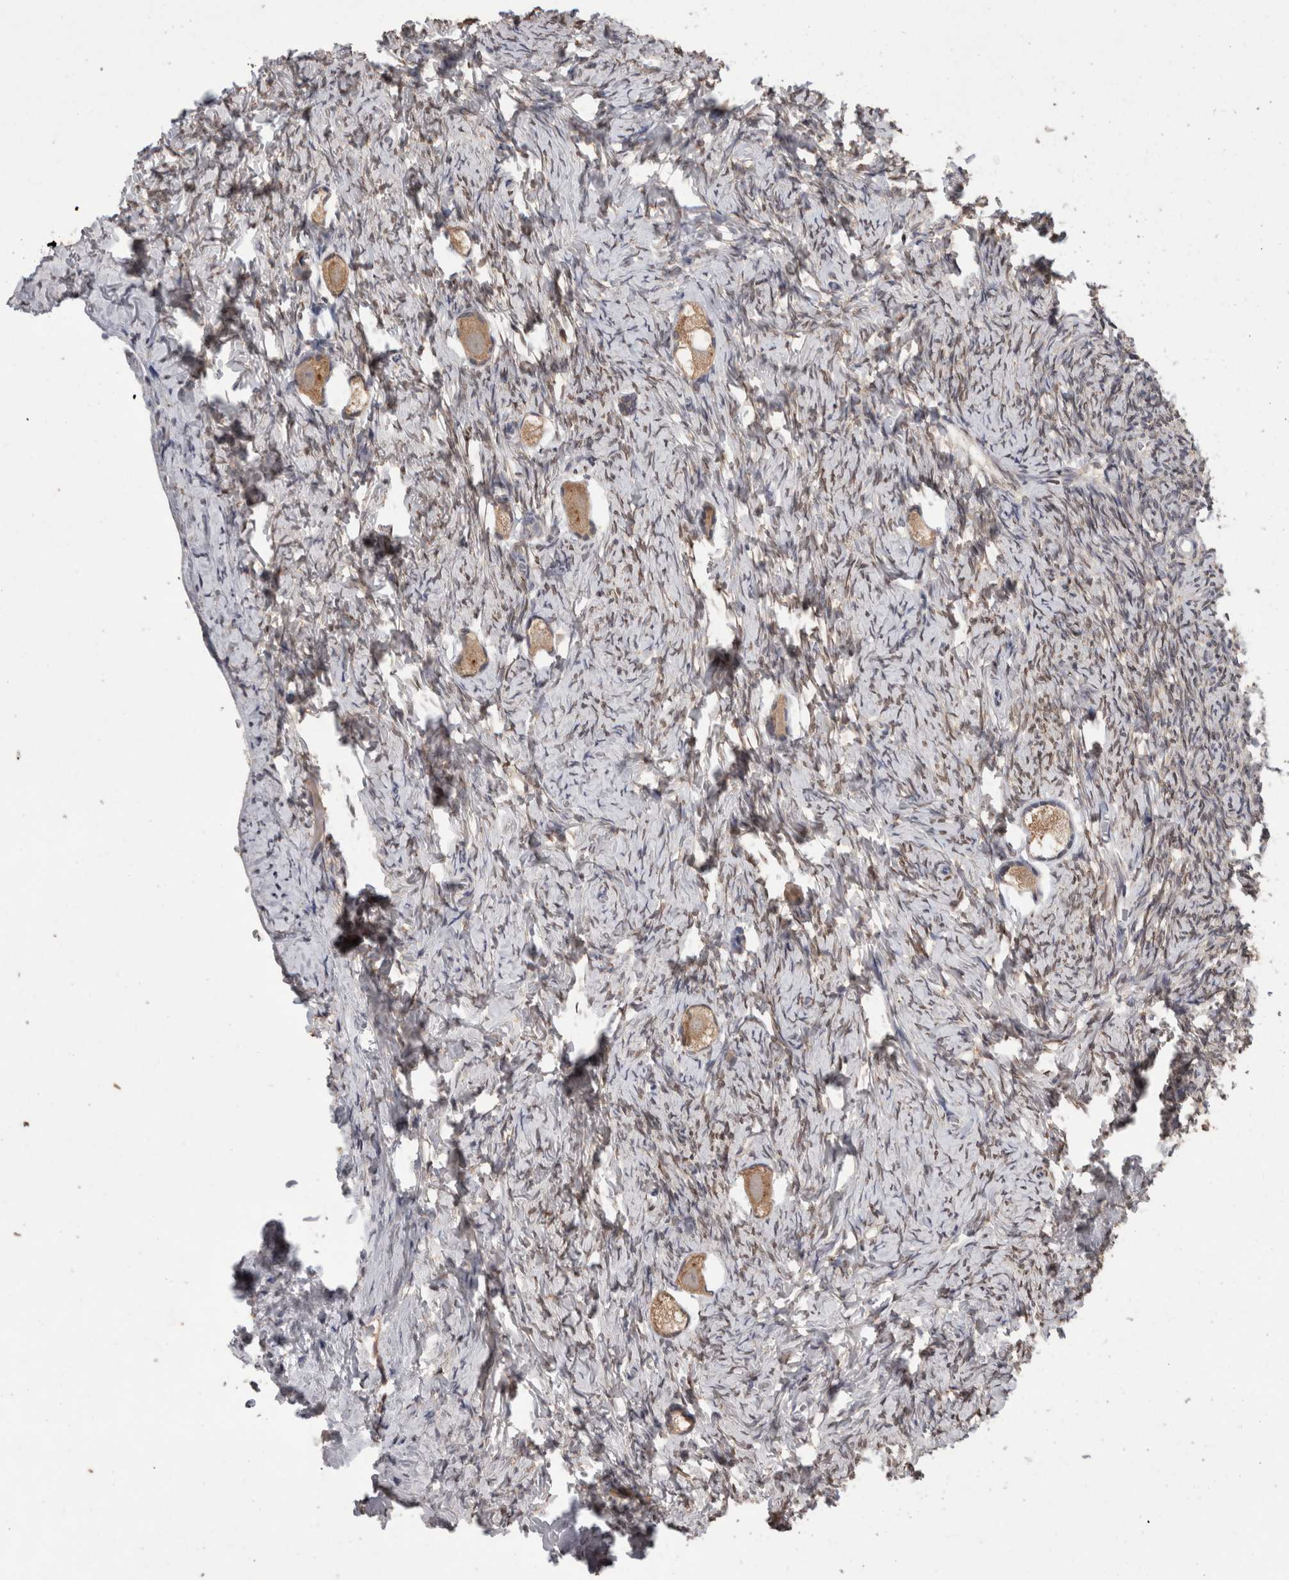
{"staining": {"intensity": "moderate", "quantity": ">75%", "location": "cytoplasmic/membranous"}, "tissue": "ovary", "cell_type": "Follicle cells", "image_type": "normal", "snomed": [{"axis": "morphology", "description": "Normal tissue, NOS"}, {"axis": "topography", "description": "Ovary"}], "caption": "Follicle cells exhibit medium levels of moderate cytoplasmic/membranous expression in approximately >75% of cells in unremarkable ovary. (DAB (3,3'-diaminobenzidine) = brown stain, brightfield microscopy at high magnification).", "gene": "FHOD3", "patient": {"sex": "female", "age": 27}}